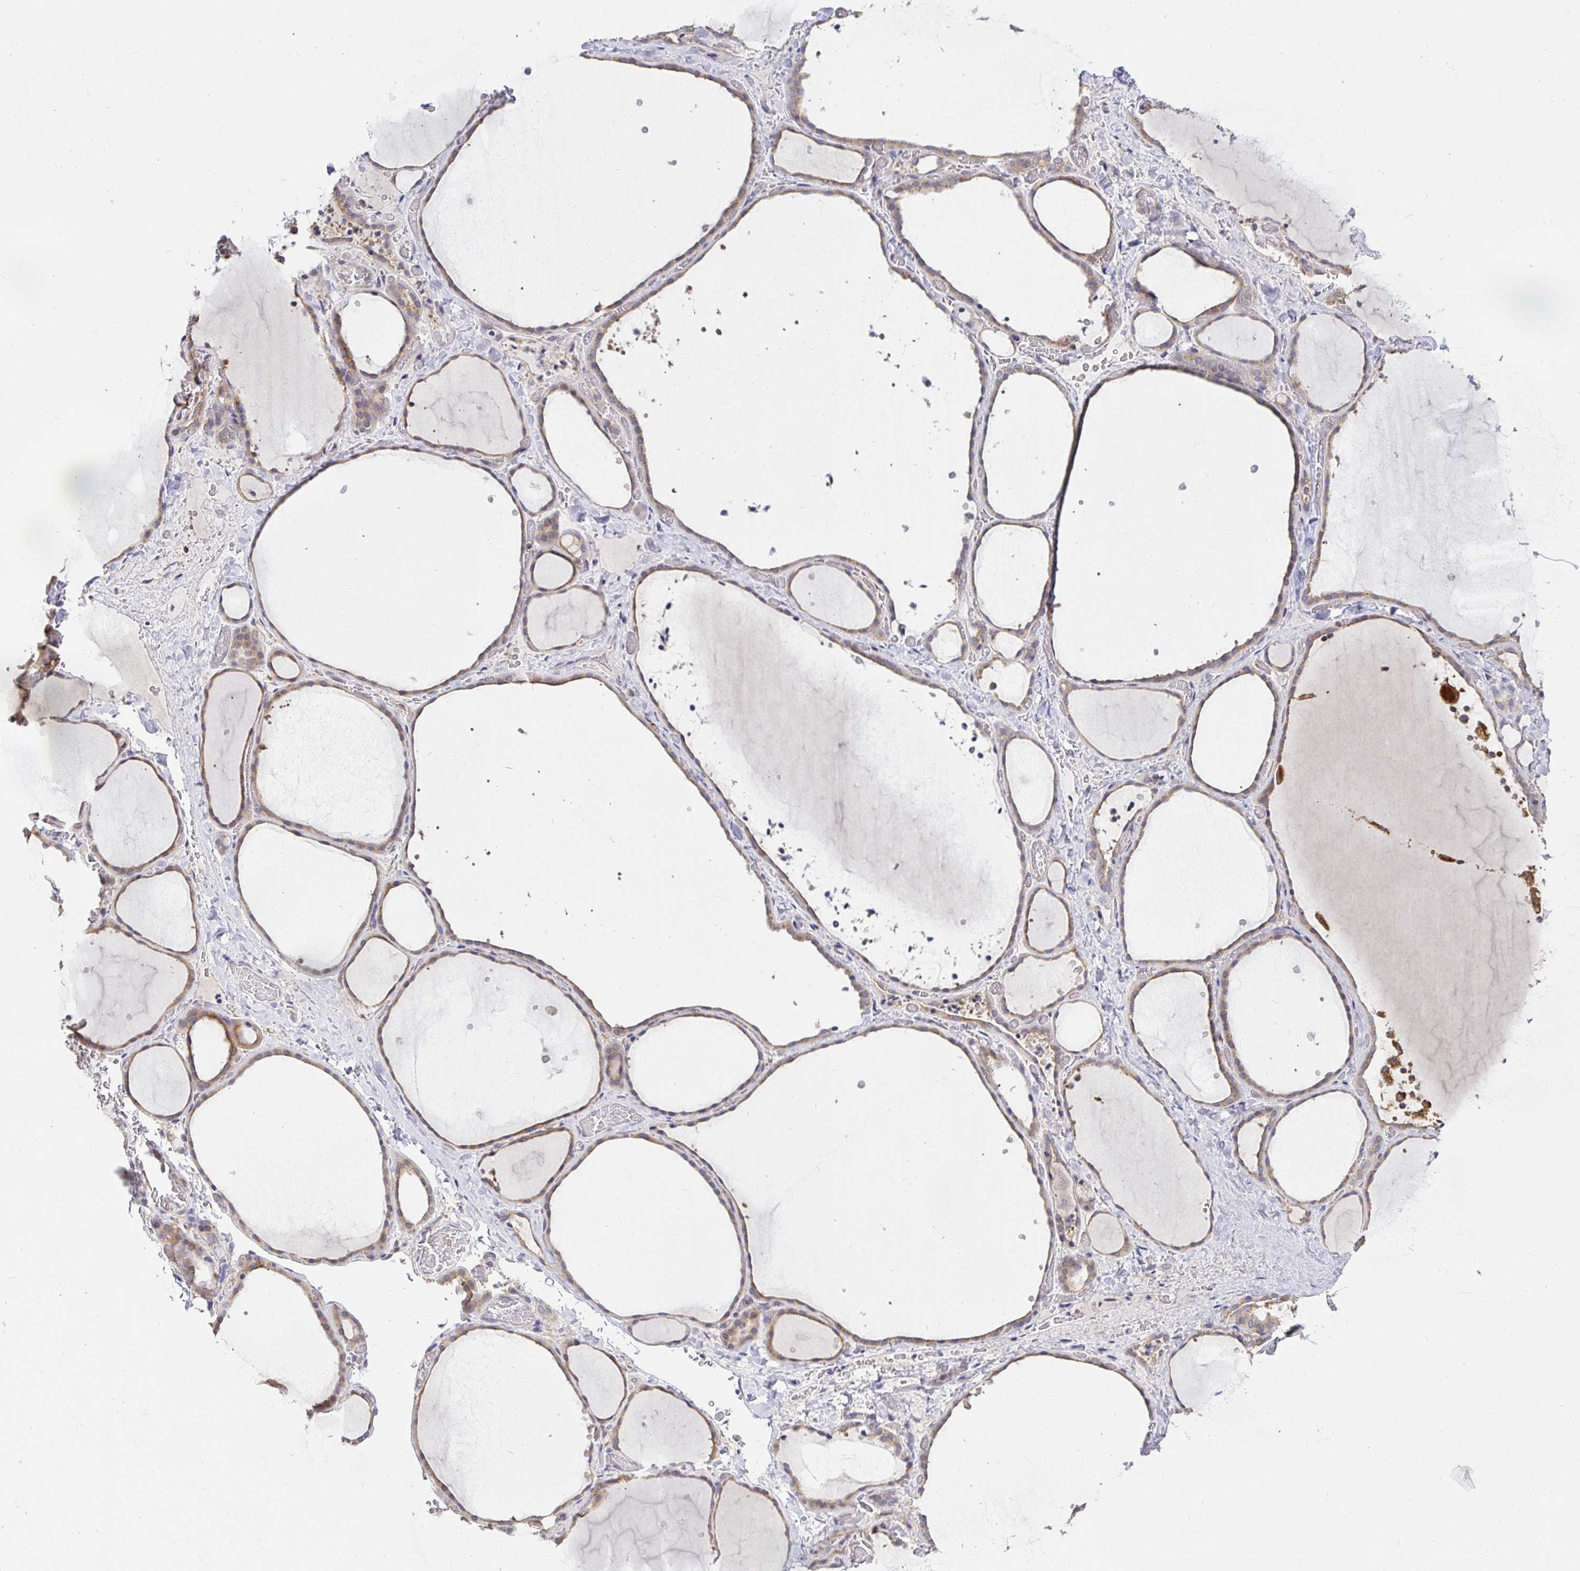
{"staining": {"intensity": "weak", "quantity": ">75%", "location": "cytoplasmic/membranous"}, "tissue": "thyroid gland", "cell_type": "Glandular cells", "image_type": "normal", "snomed": [{"axis": "morphology", "description": "Normal tissue, NOS"}, {"axis": "topography", "description": "Thyroid gland"}], "caption": "This micrograph displays unremarkable thyroid gland stained with immunohistochemistry (IHC) to label a protein in brown. The cytoplasmic/membranous of glandular cells show weak positivity for the protein. Nuclei are counter-stained blue.", "gene": "ATP6V1F", "patient": {"sex": "female", "age": 36}}